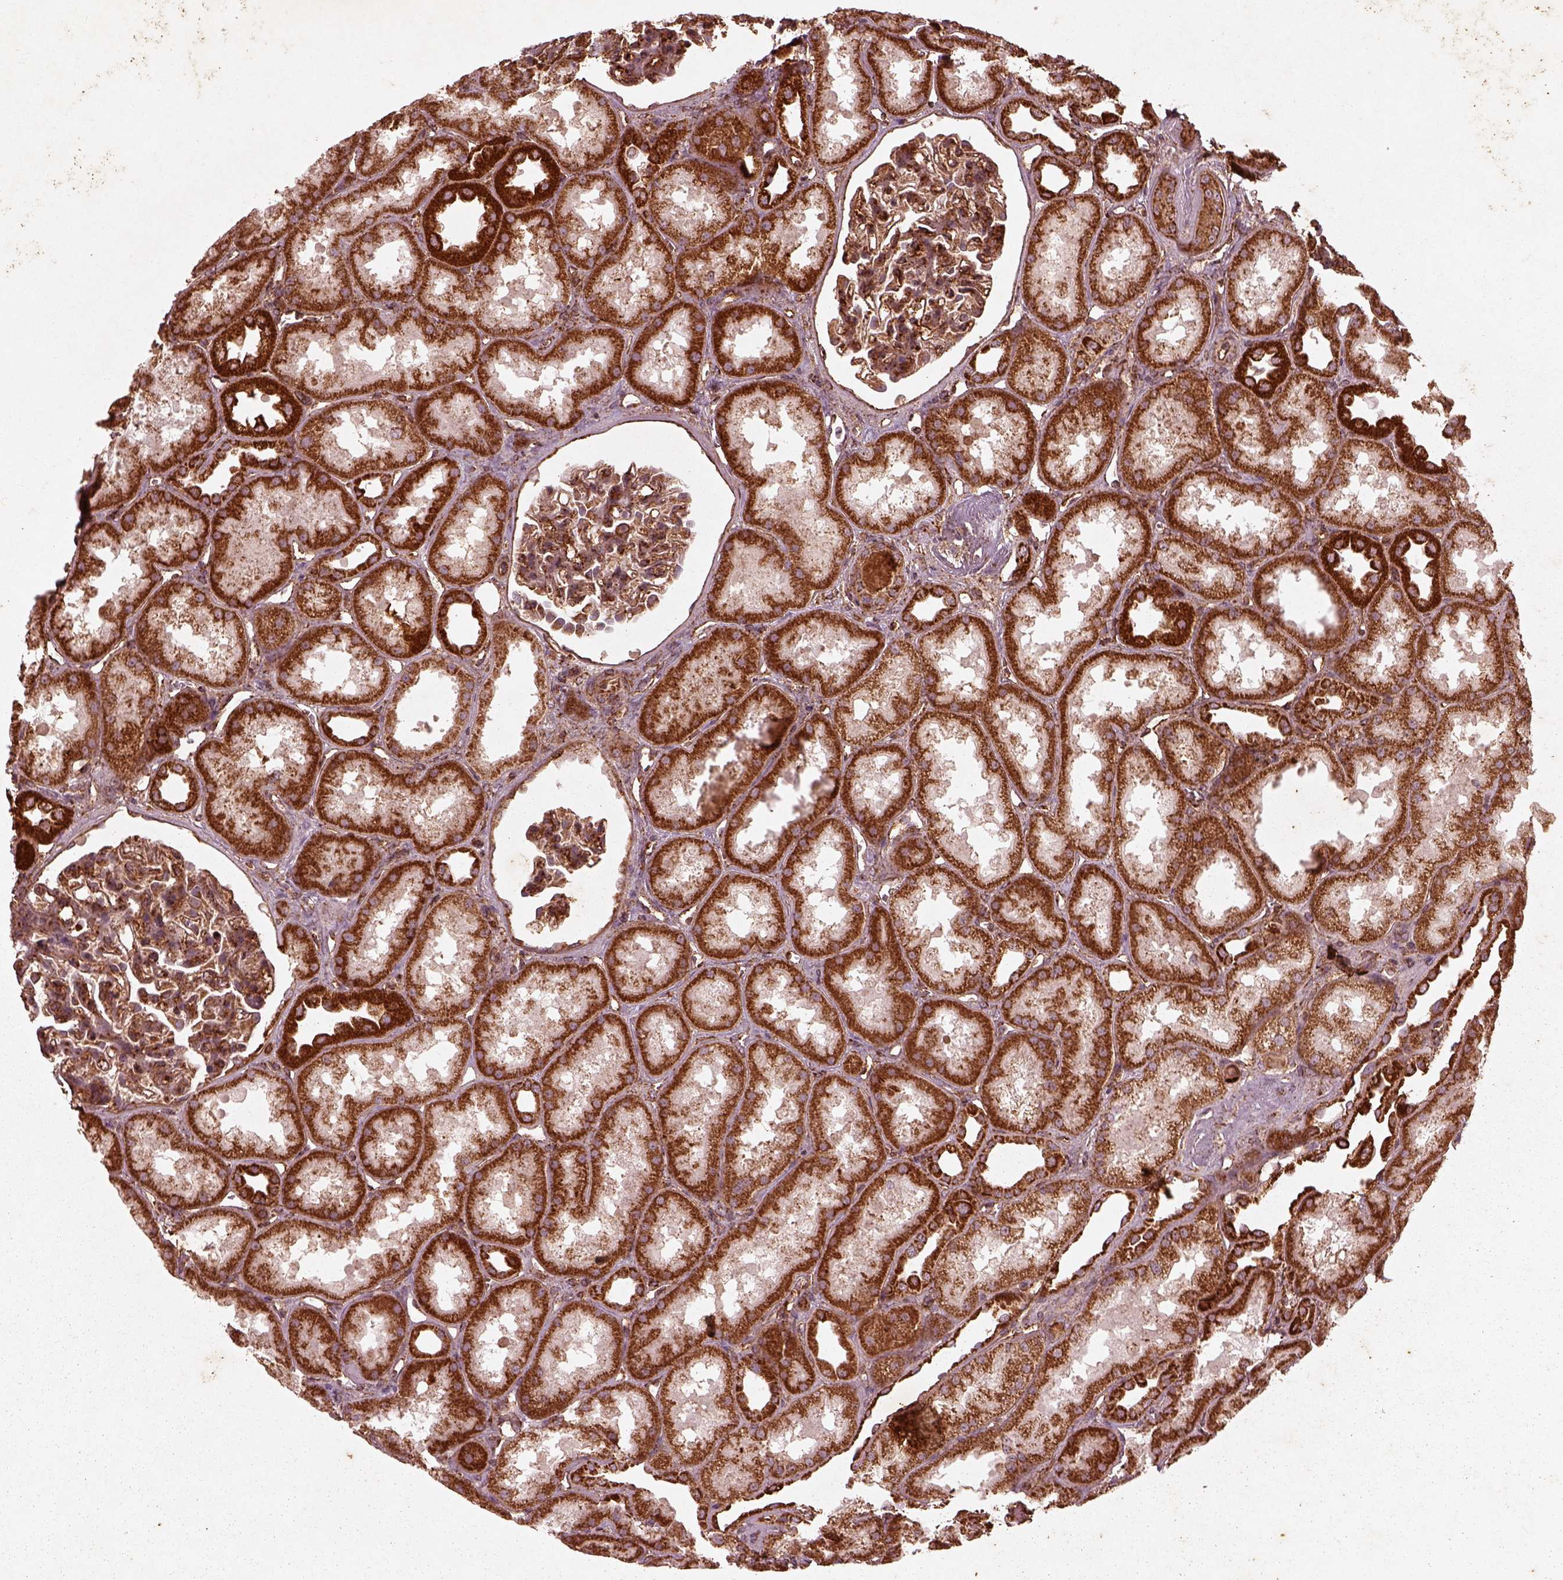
{"staining": {"intensity": "strong", "quantity": ">75%", "location": "cytoplasmic/membranous"}, "tissue": "kidney", "cell_type": "Cells in glomeruli", "image_type": "normal", "snomed": [{"axis": "morphology", "description": "Normal tissue, NOS"}, {"axis": "topography", "description": "Kidney"}], "caption": "Kidney stained for a protein demonstrates strong cytoplasmic/membranous positivity in cells in glomeruli. Using DAB (3,3'-diaminobenzidine) (brown) and hematoxylin (blue) stains, captured at high magnification using brightfield microscopy.", "gene": "ENSG00000285130", "patient": {"sex": "male", "age": 61}}